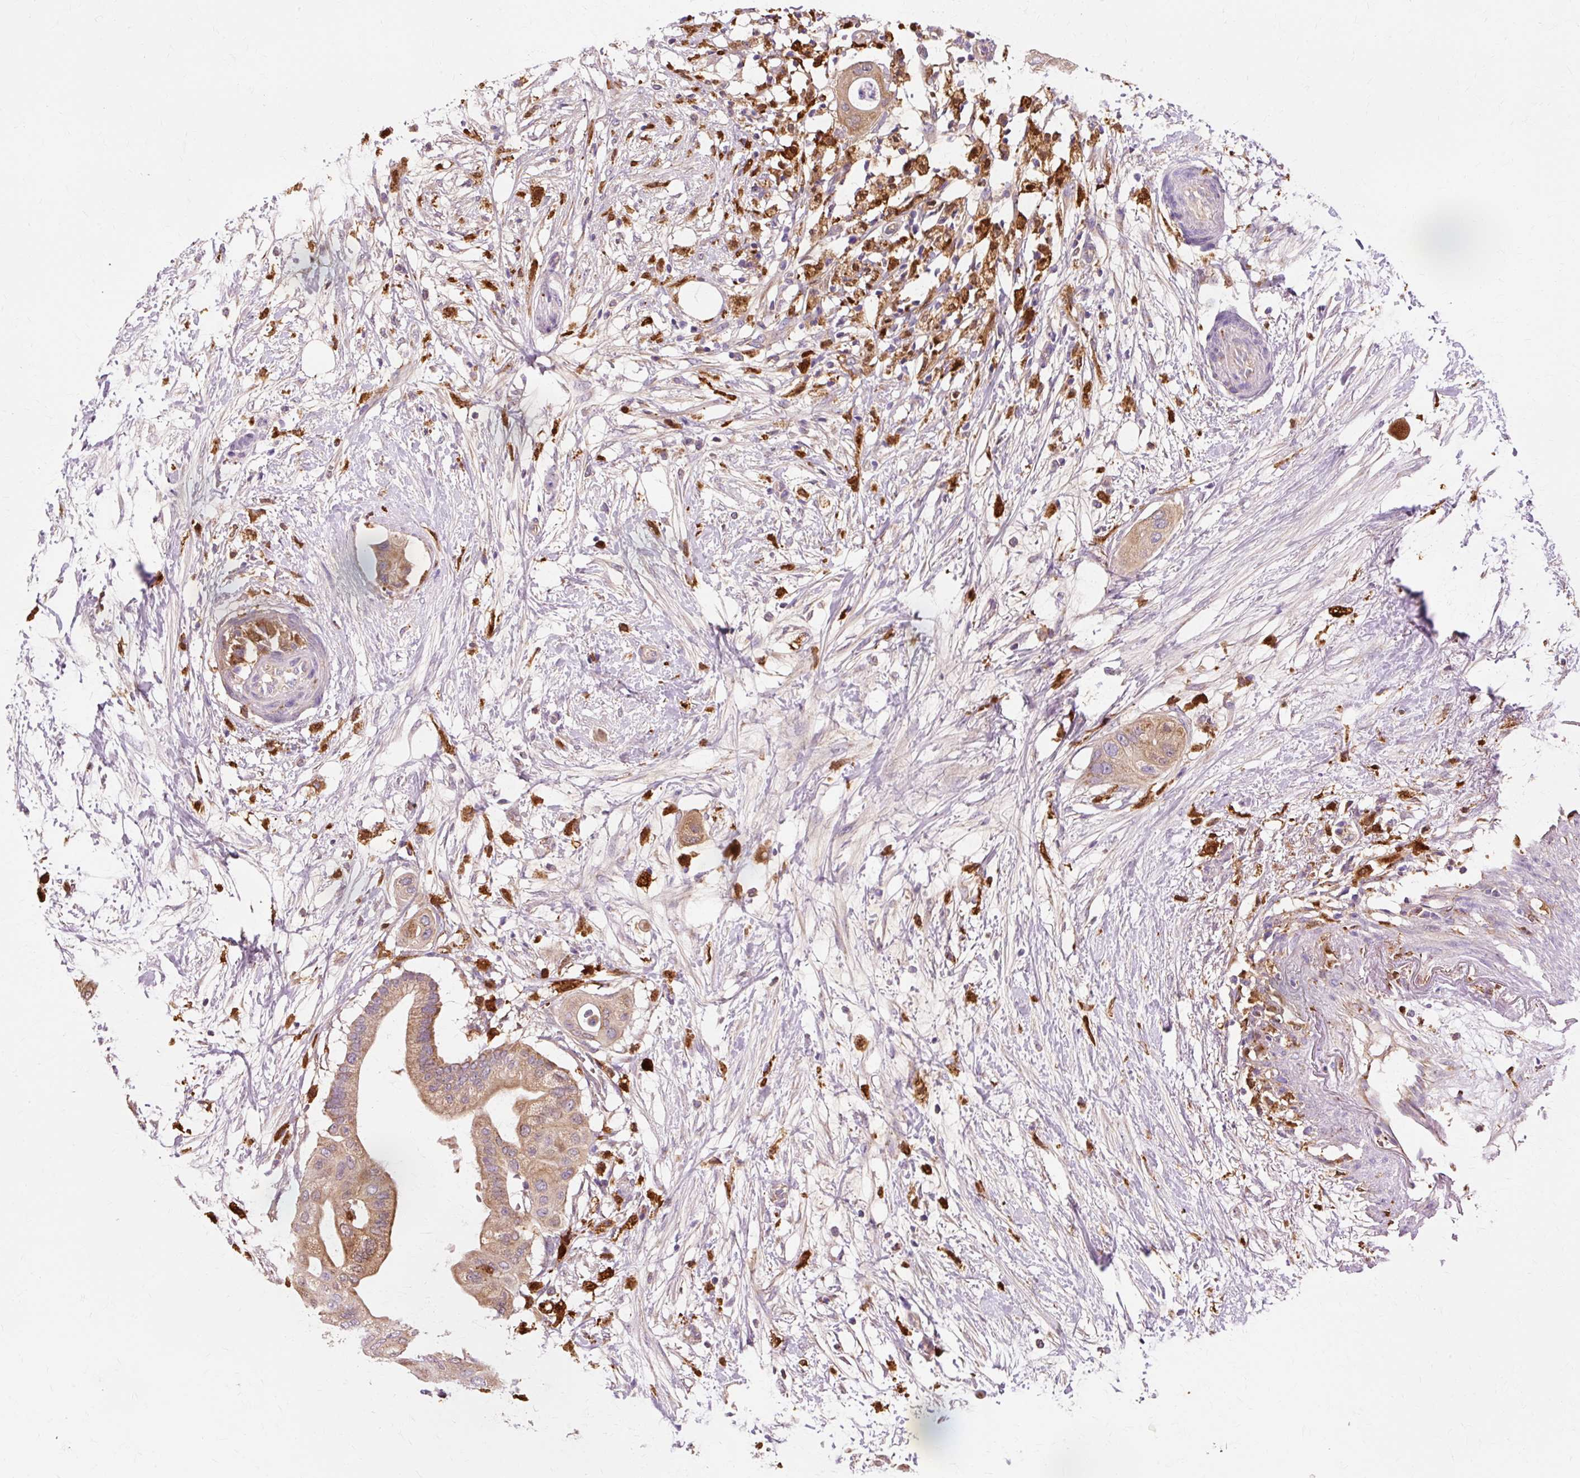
{"staining": {"intensity": "moderate", "quantity": "<25%", "location": "cytoplasmic/membranous"}, "tissue": "pancreatic cancer", "cell_type": "Tumor cells", "image_type": "cancer", "snomed": [{"axis": "morphology", "description": "Adenocarcinoma, NOS"}, {"axis": "topography", "description": "Pancreas"}], "caption": "Immunohistochemical staining of human pancreatic cancer exhibits low levels of moderate cytoplasmic/membranous expression in approximately <25% of tumor cells.", "gene": "GPX1", "patient": {"sex": "male", "age": 68}}